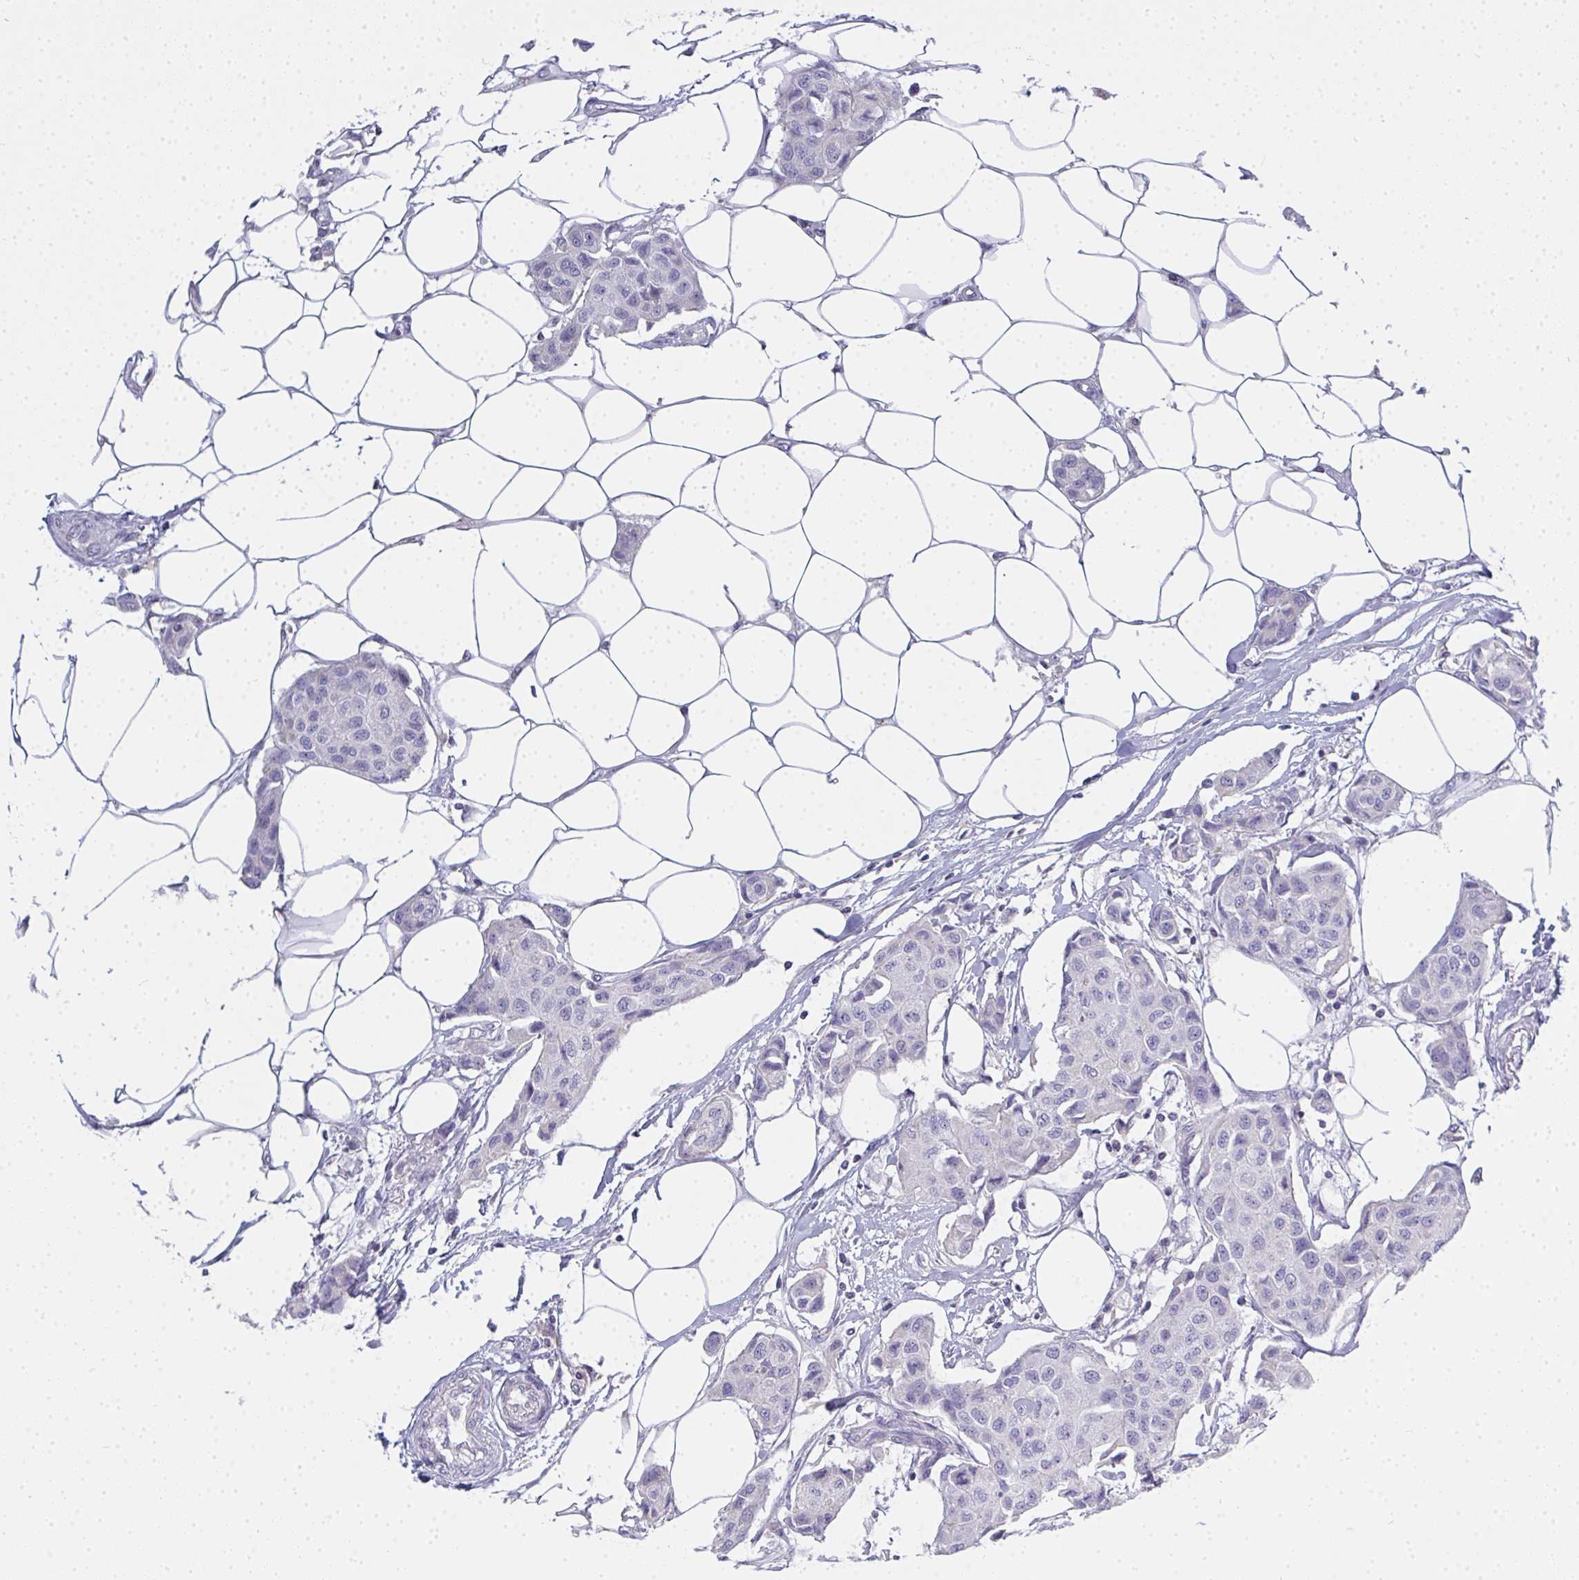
{"staining": {"intensity": "negative", "quantity": "none", "location": "none"}, "tissue": "breast cancer", "cell_type": "Tumor cells", "image_type": "cancer", "snomed": [{"axis": "morphology", "description": "Duct carcinoma"}, {"axis": "topography", "description": "Breast"}, {"axis": "topography", "description": "Lymph node"}], "caption": "Image shows no significant protein staining in tumor cells of breast infiltrating ductal carcinoma.", "gene": "GSDMB", "patient": {"sex": "female", "age": 80}}